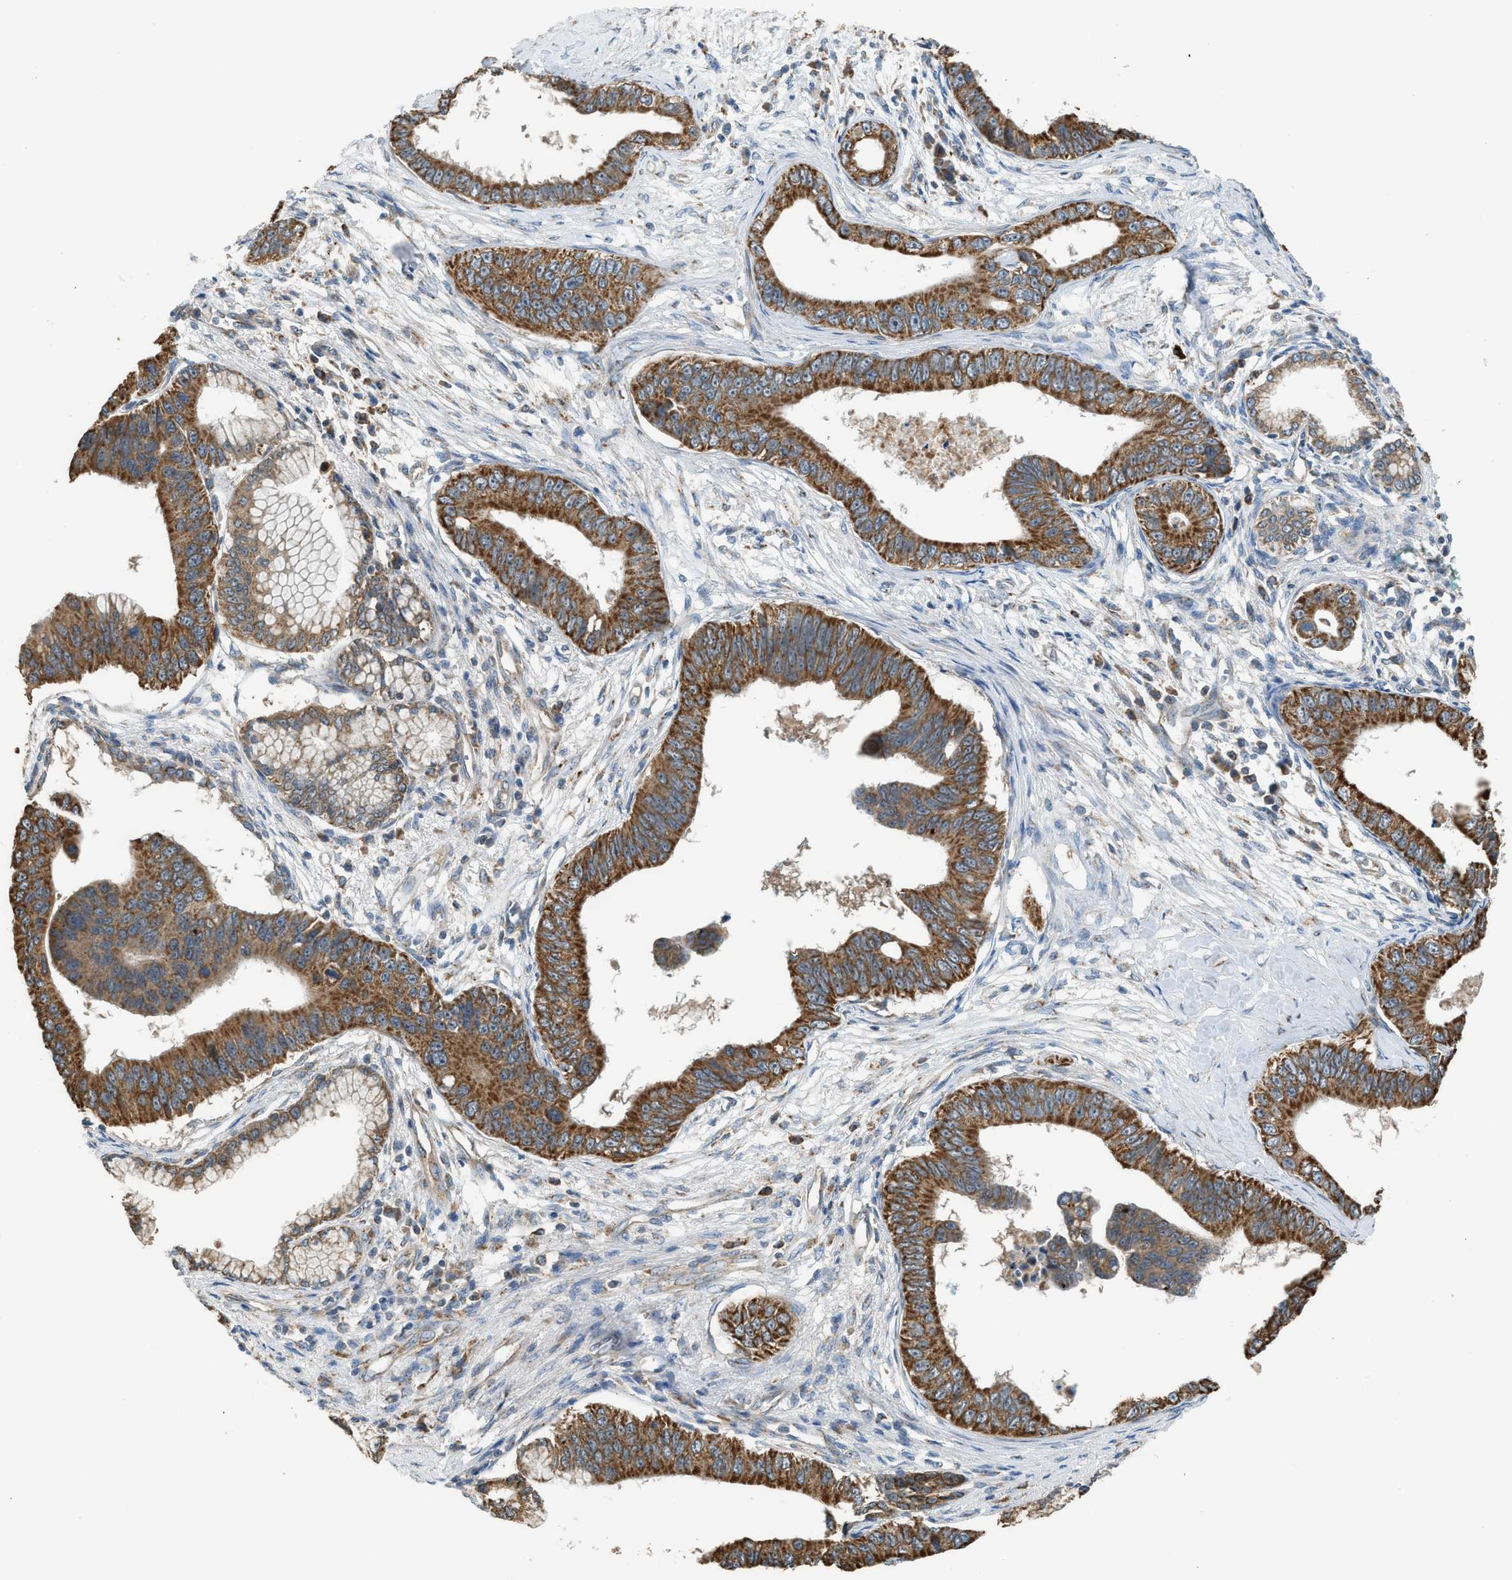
{"staining": {"intensity": "strong", "quantity": ">75%", "location": "cytoplasmic/membranous"}, "tissue": "pancreatic cancer", "cell_type": "Tumor cells", "image_type": "cancer", "snomed": [{"axis": "morphology", "description": "Adenocarcinoma, NOS"}, {"axis": "topography", "description": "Pancreas"}], "caption": "Adenocarcinoma (pancreatic) stained with a brown dye reveals strong cytoplasmic/membranous positive expression in approximately >75% of tumor cells.", "gene": "STARD3", "patient": {"sex": "male", "age": 77}}